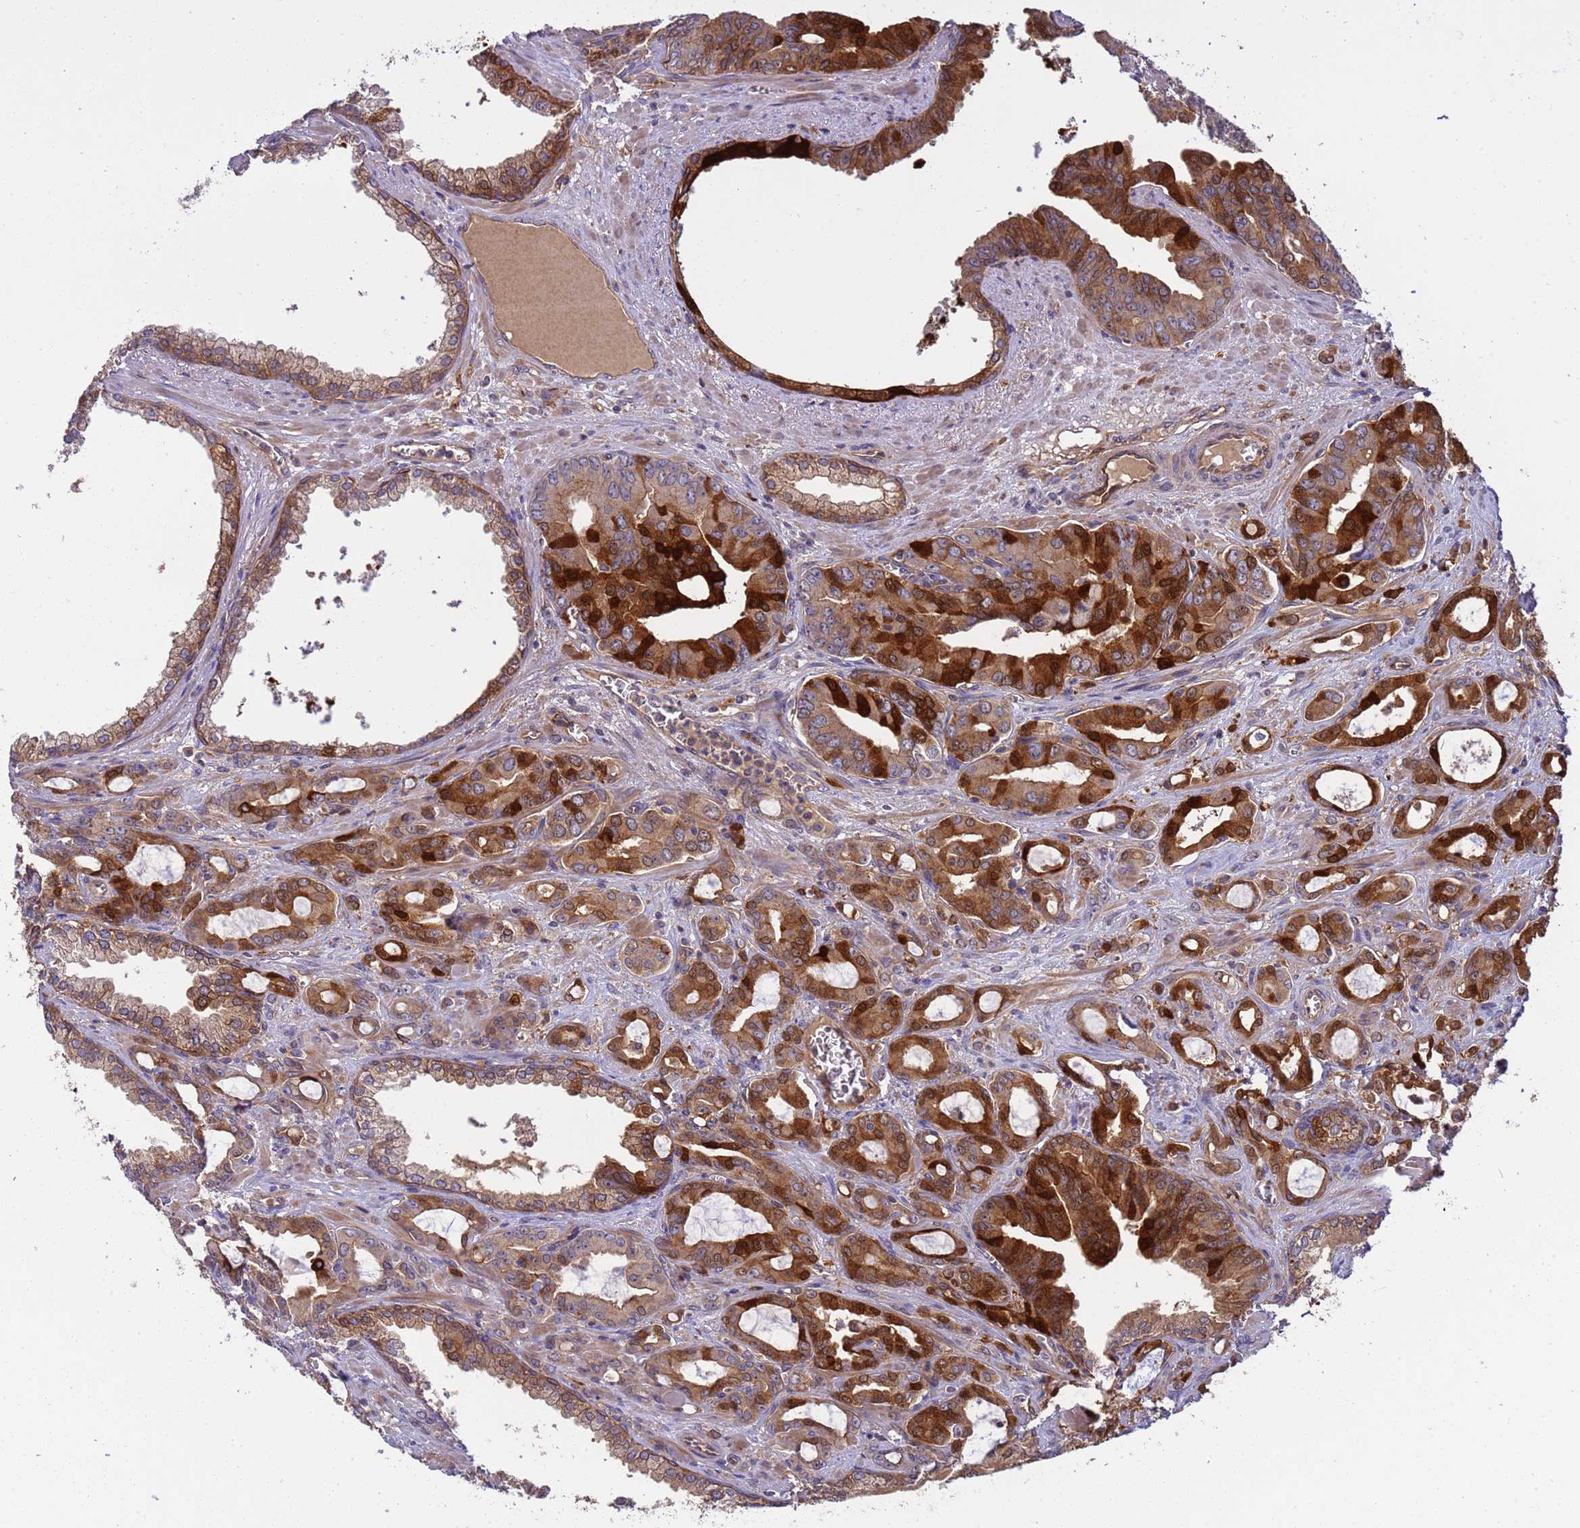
{"staining": {"intensity": "strong", "quantity": ">75%", "location": "cytoplasmic/membranous"}, "tissue": "prostate cancer", "cell_type": "Tumor cells", "image_type": "cancer", "snomed": [{"axis": "morphology", "description": "Adenocarcinoma, High grade"}, {"axis": "topography", "description": "Prostate"}], "caption": "High-magnification brightfield microscopy of prostate cancer (high-grade adenocarcinoma) stained with DAB (brown) and counterstained with hematoxylin (blue). tumor cells exhibit strong cytoplasmic/membranous positivity is identified in about>75% of cells.", "gene": "SMCO3", "patient": {"sex": "male", "age": 72}}